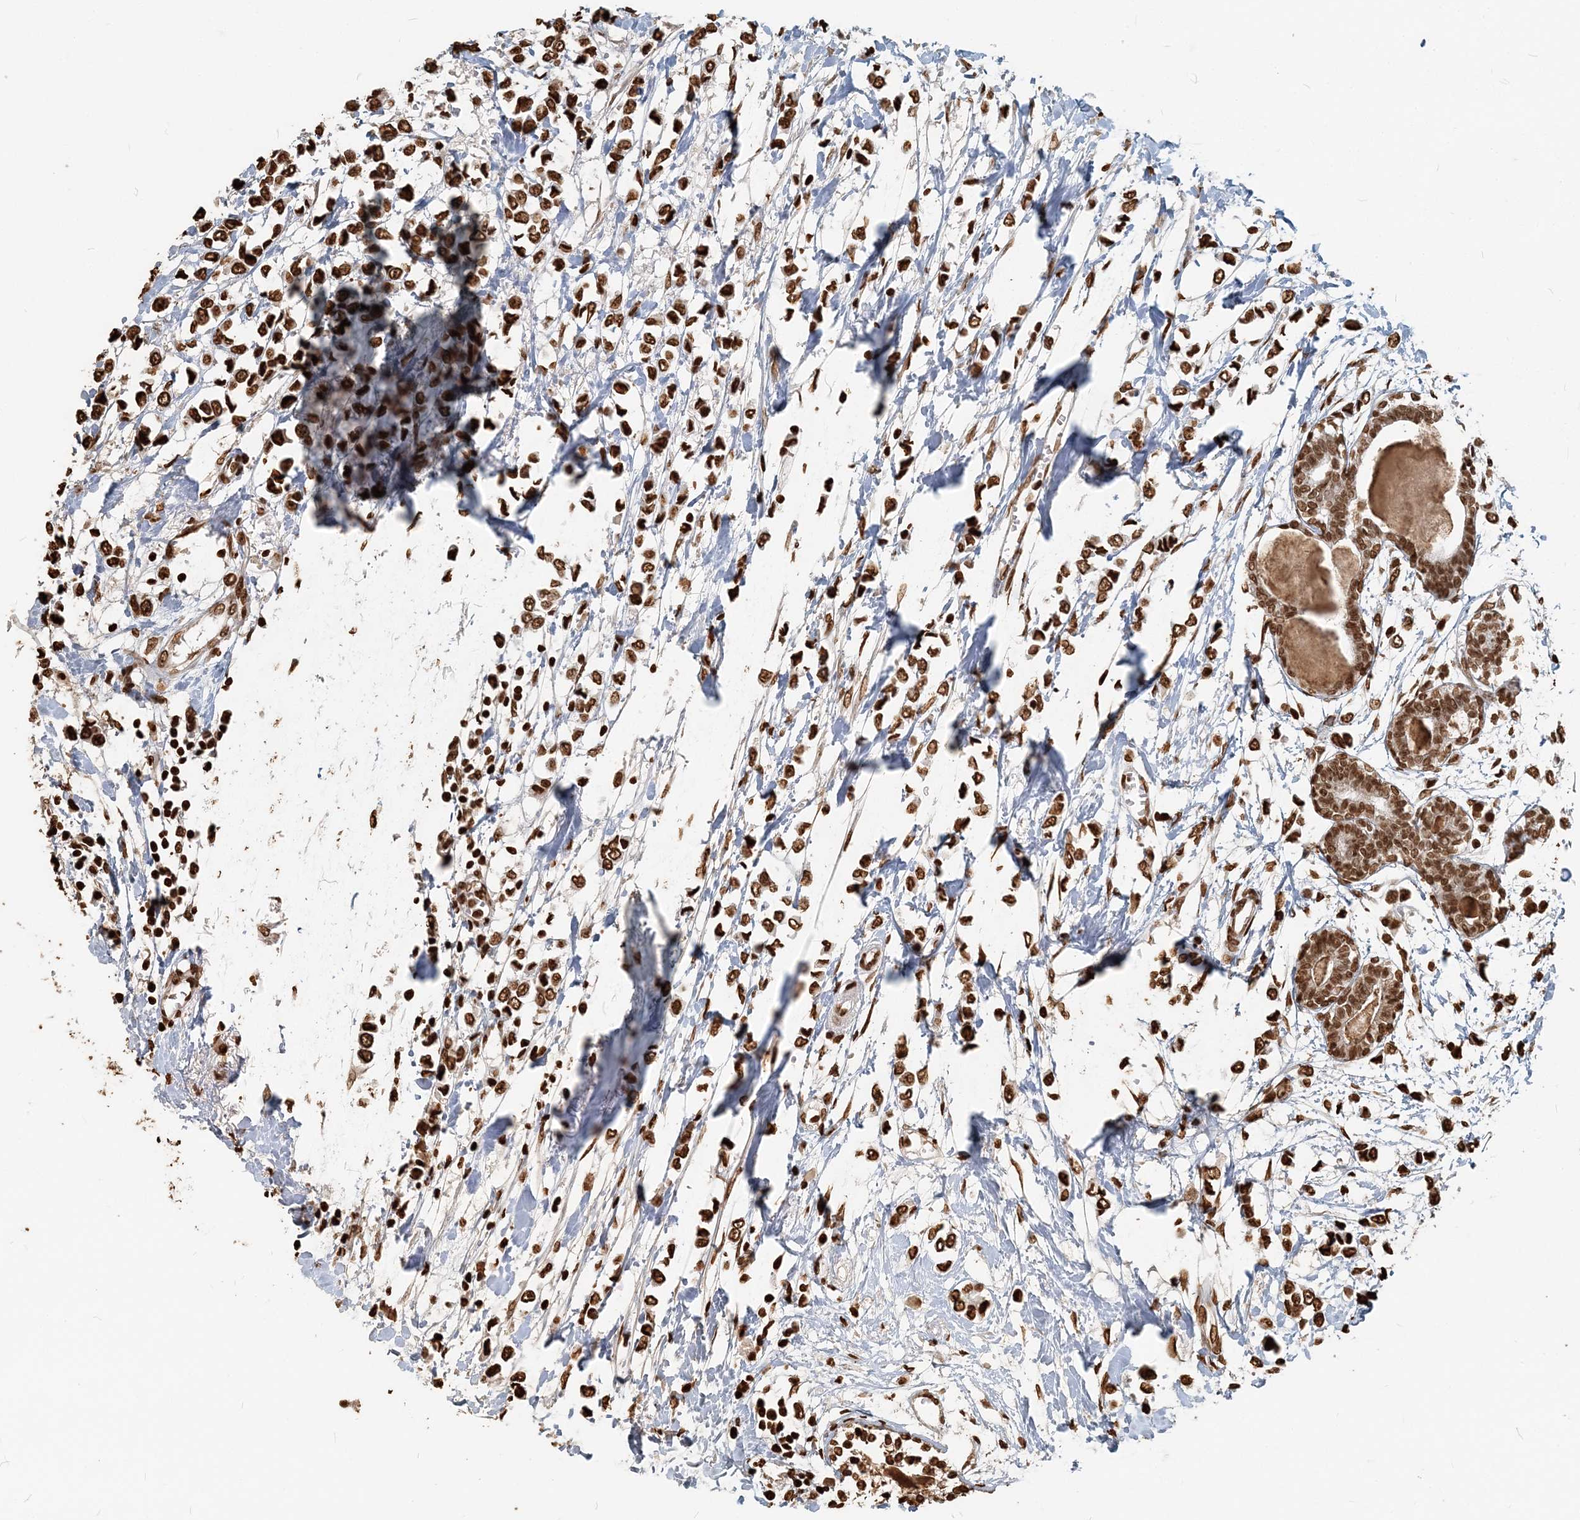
{"staining": {"intensity": "strong", "quantity": ">75%", "location": "nuclear"}, "tissue": "breast cancer", "cell_type": "Tumor cells", "image_type": "cancer", "snomed": [{"axis": "morphology", "description": "Lobular carcinoma"}, {"axis": "topography", "description": "Breast"}], "caption": "Protein expression analysis of breast cancer shows strong nuclear positivity in approximately >75% of tumor cells.", "gene": "H3-3B", "patient": {"sex": "female", "age": 51}}